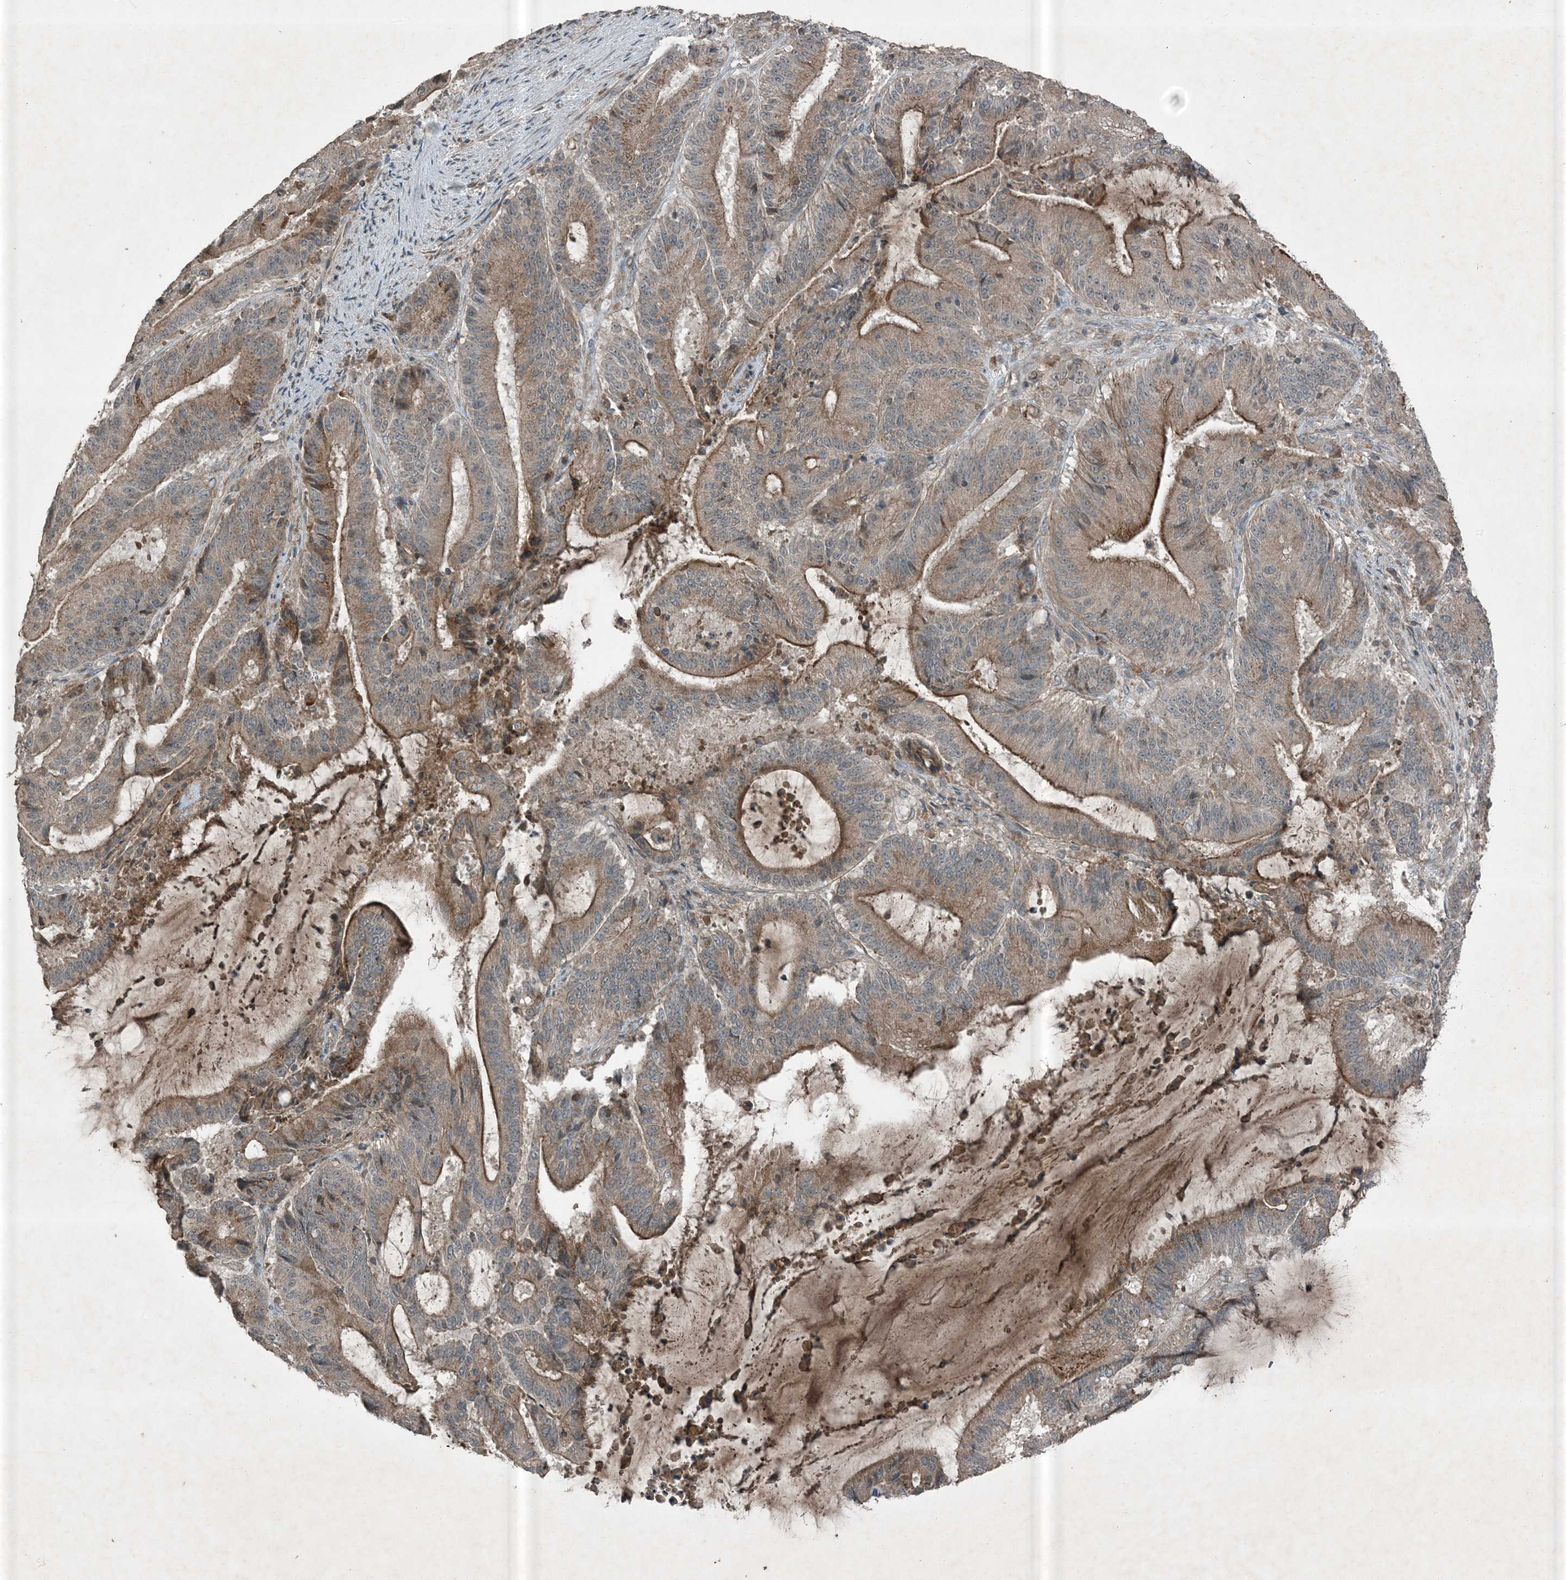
{"staining": {"intensity": "moderate", "quantity": ">75%", "location": "cytoplasmic/membranous"}, "tissue": "liver cancer", "cell_type": "Tumor cells", "image_type": "cancer", "snomed": [{"axis": "morphology", "description": "Normal tissue, NOS"}, {"axis": "morphology", "description": "Cholangiocarcinoma"}, {"axis": "topography", "description": "Liver"}, {"axis": "topography", "description": "Peripheral nerve tissue"}], "caption": "Moderate cytoplasmic/membranous protein staining is present in approximately >75% of tumor cells in cholangiocarcinoma (liver). (DAB (3,3'-diaminobenzidine) IHC, brown staining for protein, blue staining for nuclei).", "gene": "MDN1", "patient": {"sex": "female", "age": 73}}